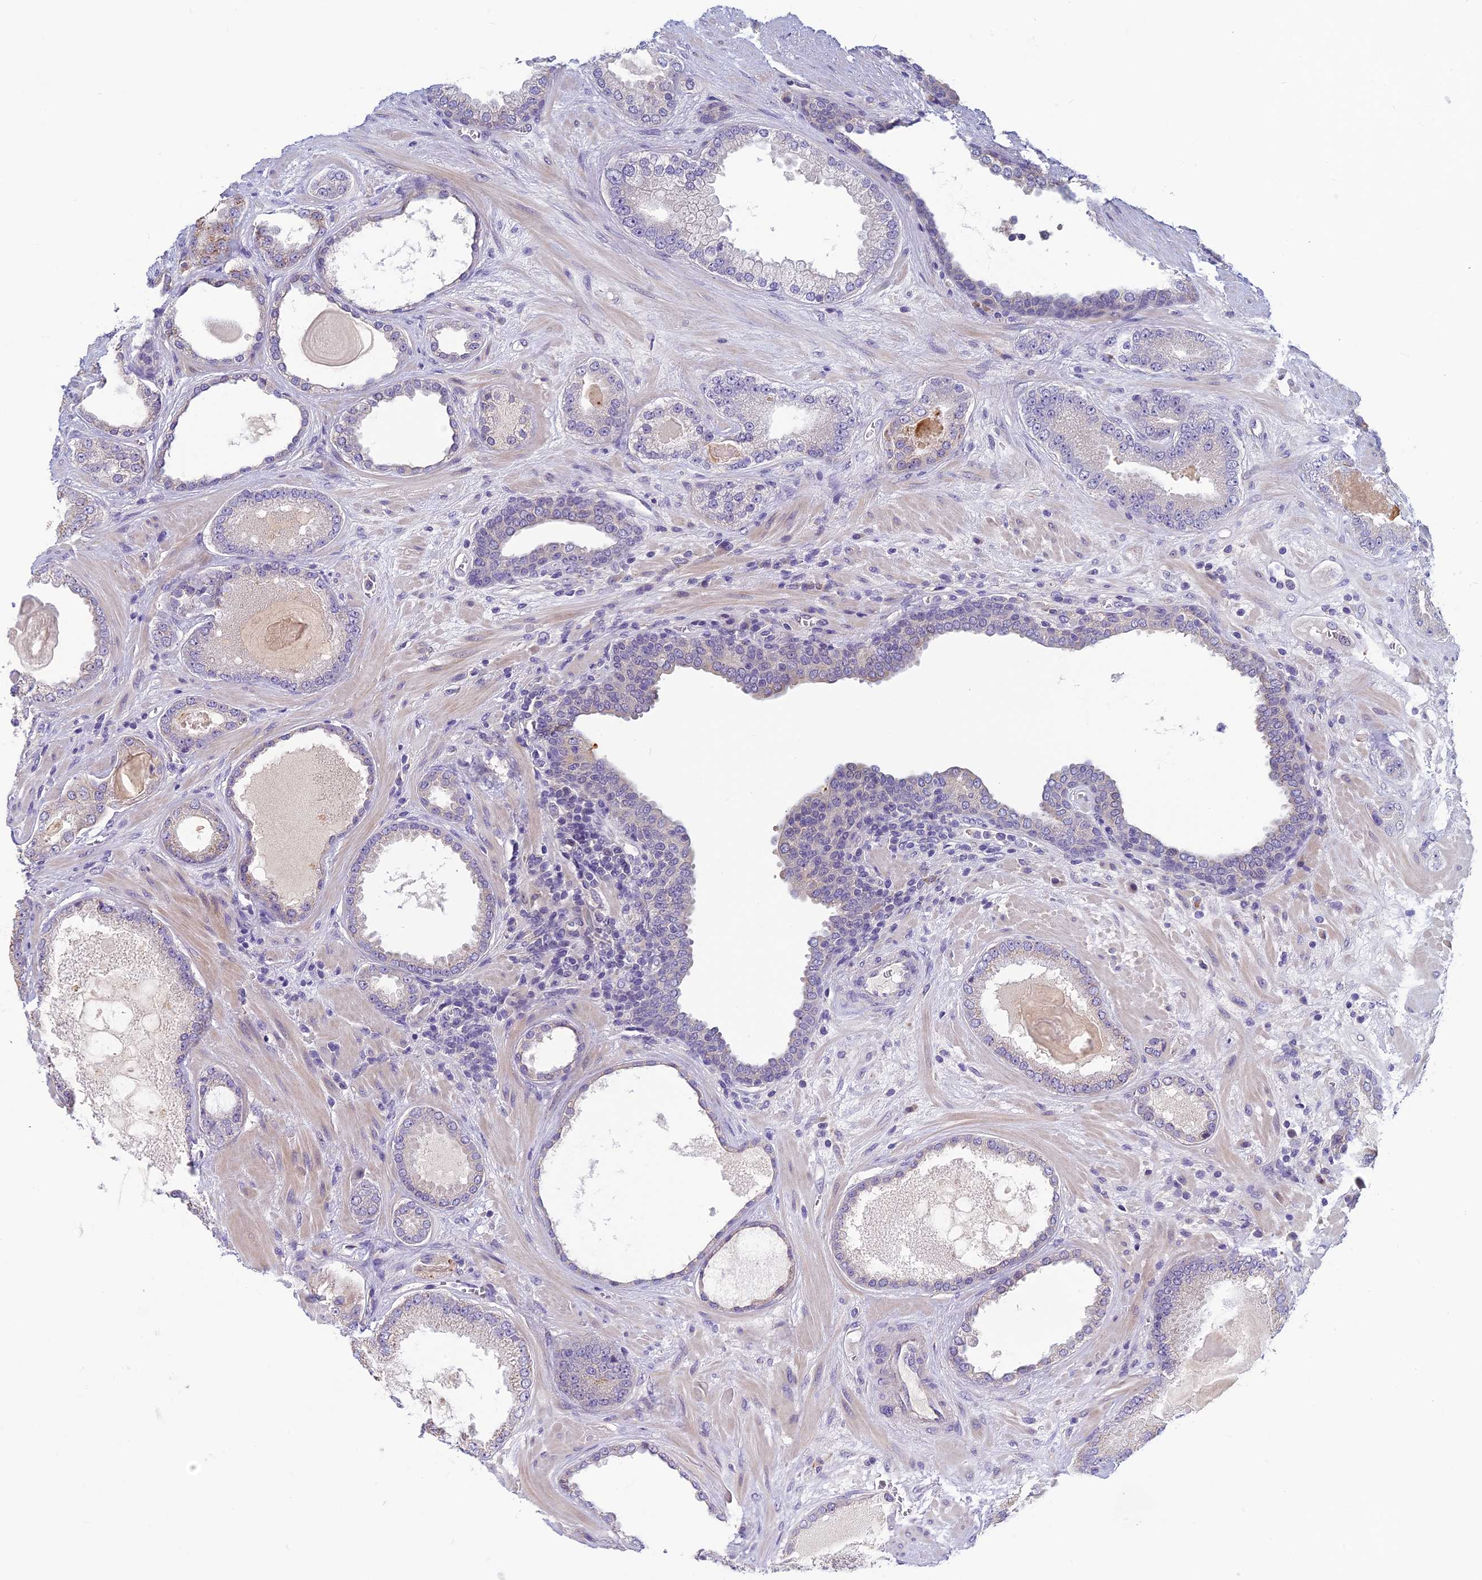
{"staining": {"intensity": "negative", "quantity": "none", "location": "none"}, "tissue": "prostate cancer", "cell_type": "Tumor cells", "image_type": "cancer", "snomed": [{"axis": "morphology", "description": "Adenocarcinoma, Low grade"}, {"axis": "topography", "description": "Prostate"}], "caption": "An image of human prostate cancer is negative for staining in tumor cells.", "gene": "HECA", "patient": {"sex": "male", "age": 57}}